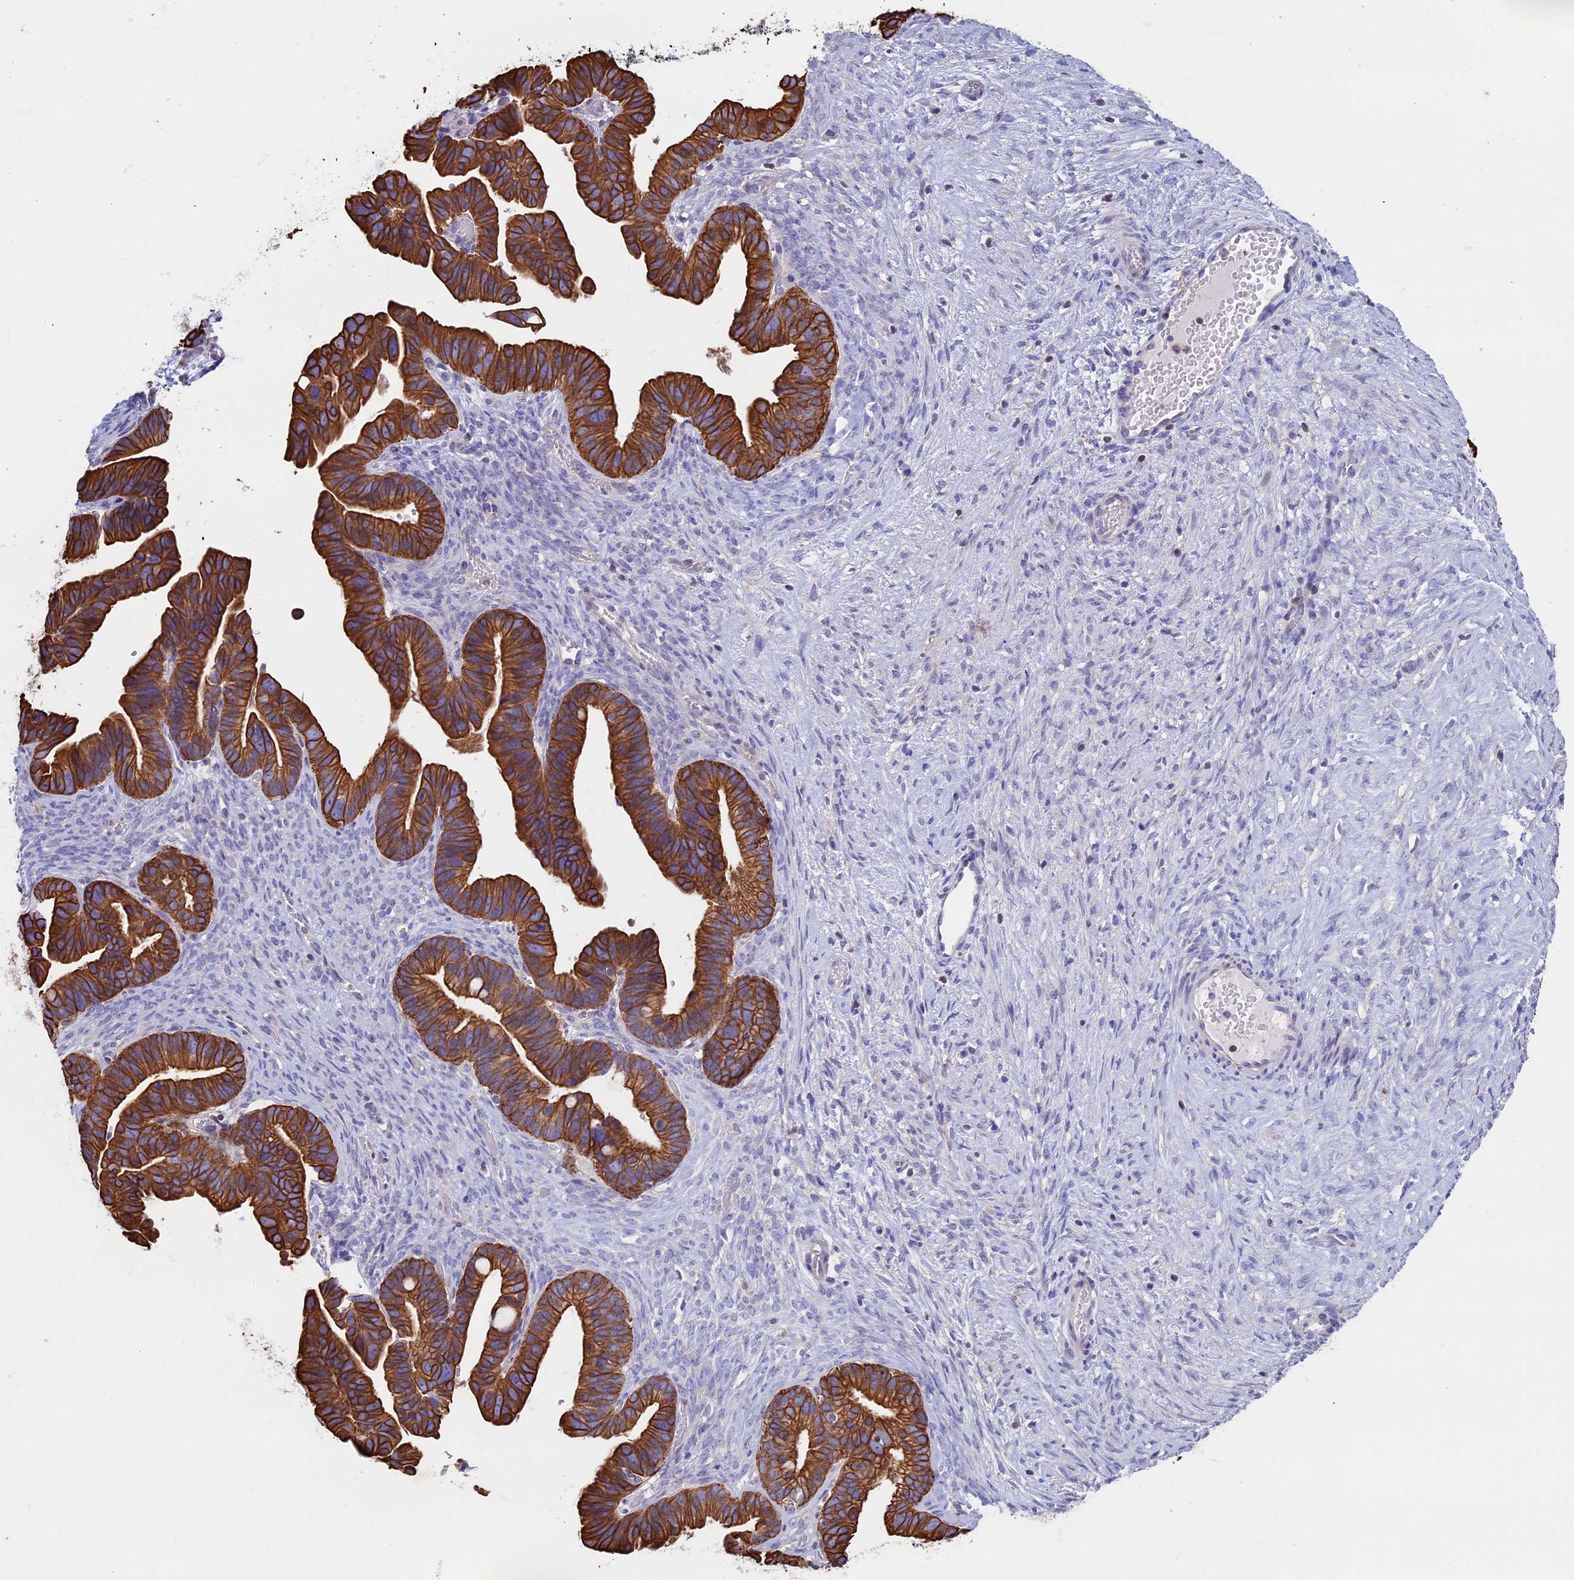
{"staining": {"intensity": "strong", "quantity": ">75%", "location": "cytoplasmic/membranous"}, "tissue": "ovarian cancer", "cell_type": "Tumor cells", "image_type": "cancer", "snomed": [{"axis": "morphology", "description": "Cystadenocarcinoma, serous, NOS"}, {"axis": "topography", "description": "Ovary"}], "caption": "Serous cystadenocarcinoma (ovarian) tissue exhibits strong cytoplasmic/membranous expression in approximately >75% of tumor cells", "gene": "CDAN1", "patient": {"sex": "female", "age": 56}}